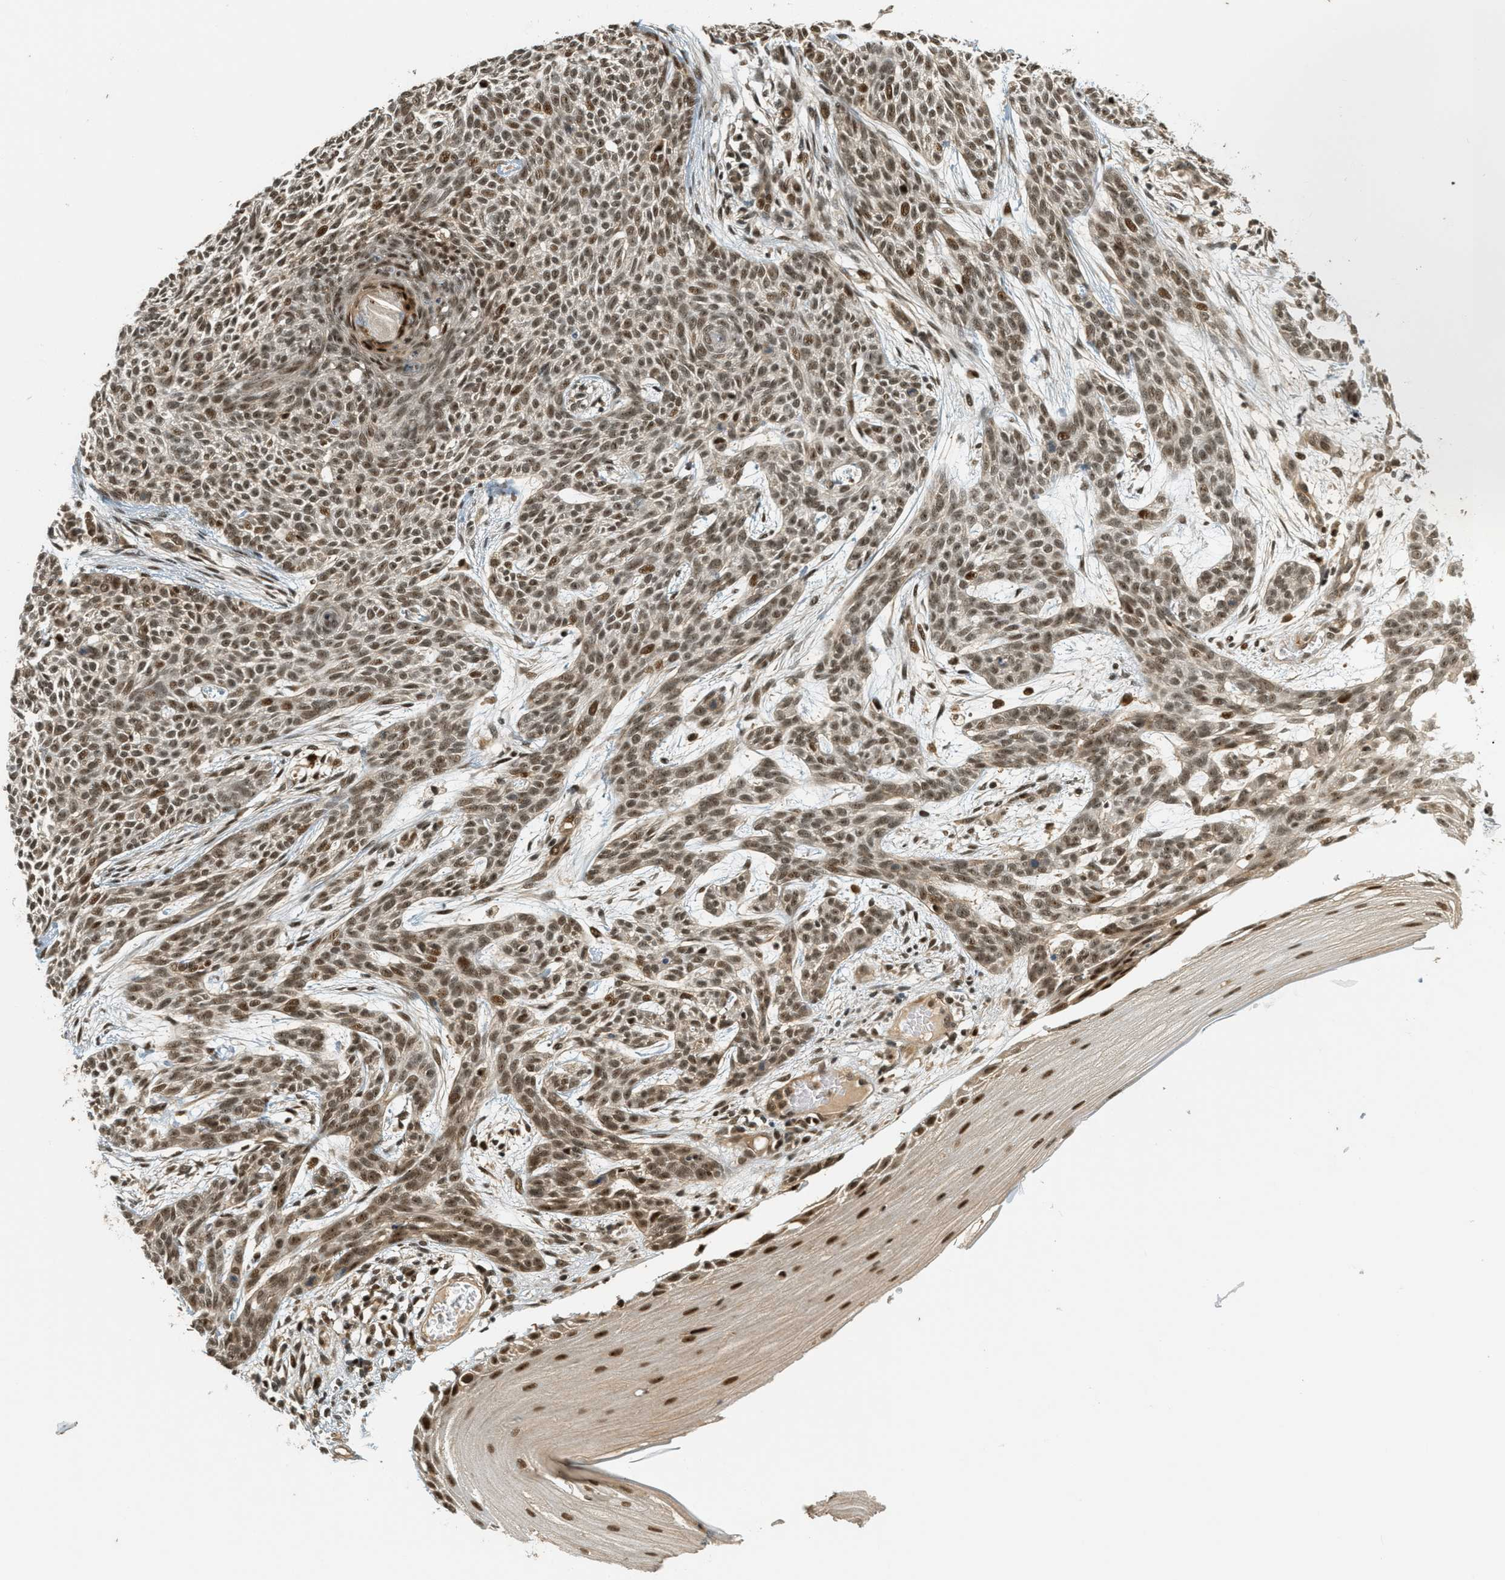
{"staining": {"intensity": "moderate", "quantity": ">75%", "location": "nuclear"}, "tissue": "skin cancer", "cell_type": "Tumor cells", "image_type": "cancer", "snomed": [{"axis": "morphology", "description": "Basal cell carcinoma"}, {"axis": "topography", "description": "Skin"}], "caption": "A medium amount of moderate nuclear positivity is seen in about >75% of tumor cells in skin basal cell carcinoma tissue.", "gene": "FOXM1", "patient": {"sex": "female", "age": 59}}